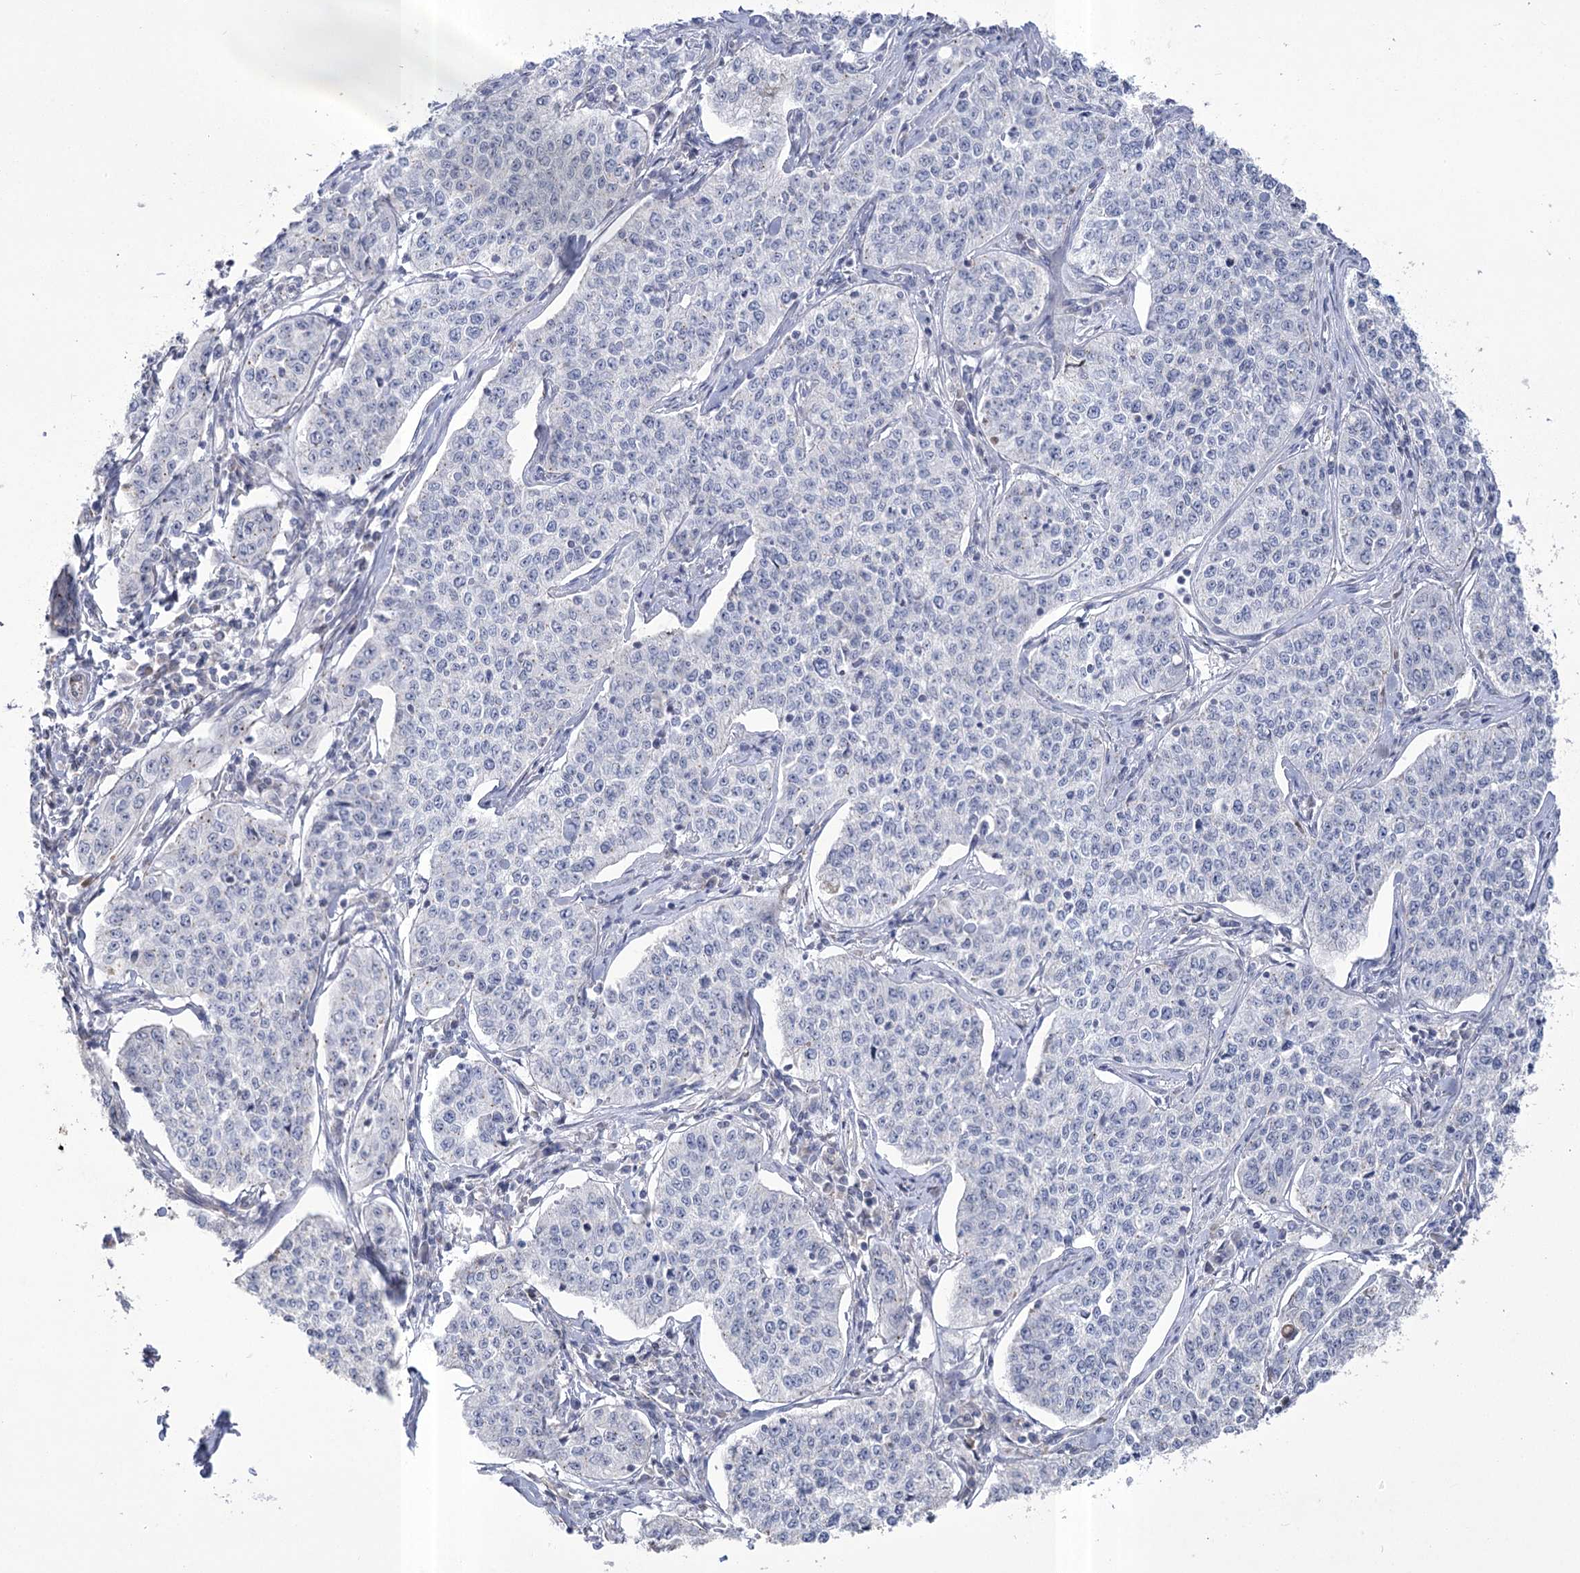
{"staining": {"intensity": "negative", "quantity": "none", "location": "none"}, "tissue": "cervical cancer", "cell_type": "Tumor cells", "image_type": "cancer", "snomed": [{"axis": "morphology", "description": "Squamous cell carcinoma, NOS"}, {"axis": "topography", "description": "Cervix"}], "caption": "This is an immunohistochemistry (IHC) photomicrograph of squamous cell carcinoma (cervical). There is no expression in tumor cells.", "gene": "PDHB", "patient": {"sex": "female", "age": 35}}